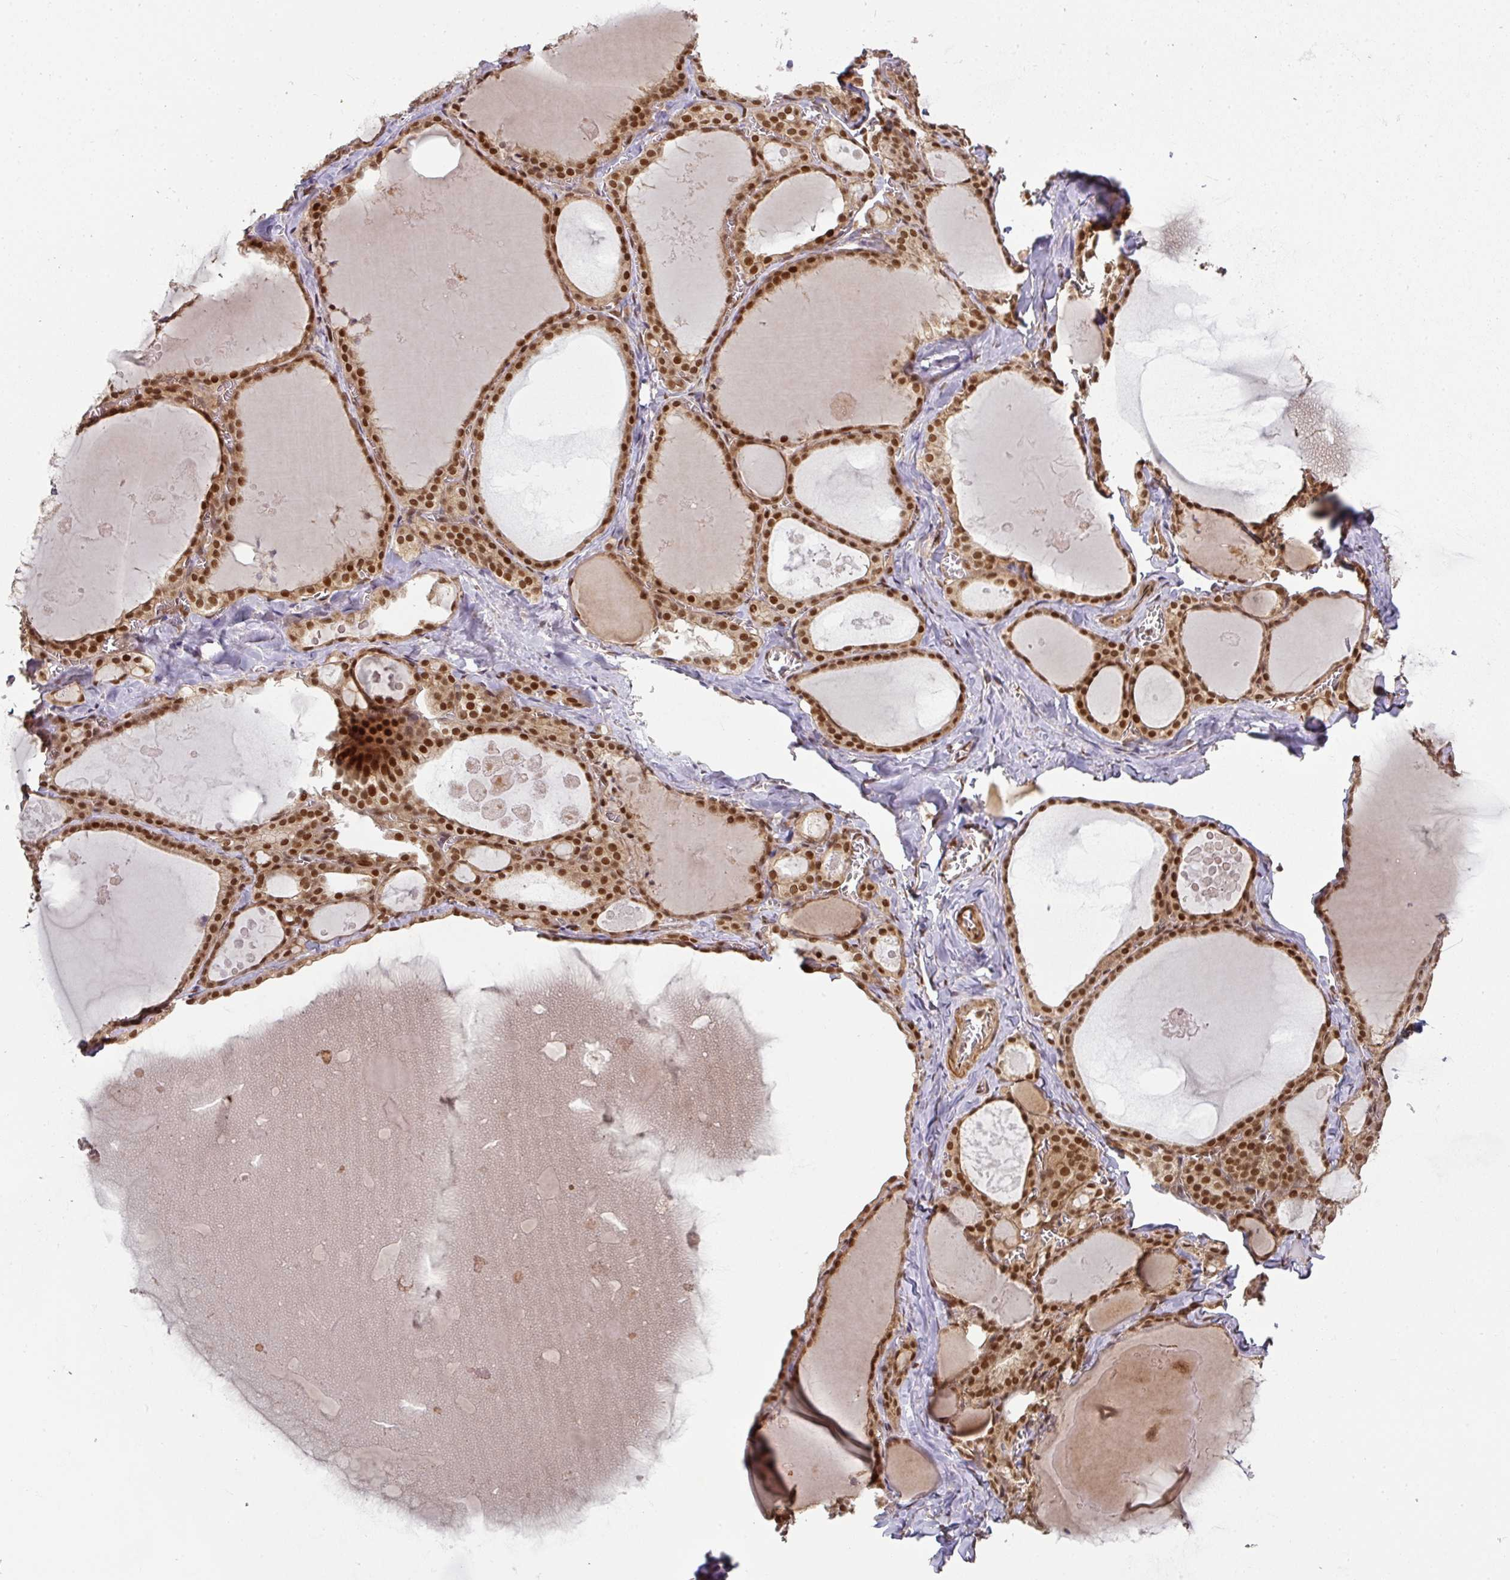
{"staining": {"intensity": "strong", "quantity": ">75%", "location": "nuclear"}, "tissue": "thyroid gland", "cell_type": "Glandular cells", "image_type": "normal", "snomed": [{"axis": "morphology", "description": "Normal tissue, NOS"}, {"axis": "topography", "description": "Thyroid gland"}], "caption": "IHC of benign thyroid gland exhibits high levels of strong nuclear expression in about >75% of glandular cells.", "gene": "SIK3", "patient": {"sex": "male", "age": 56}}